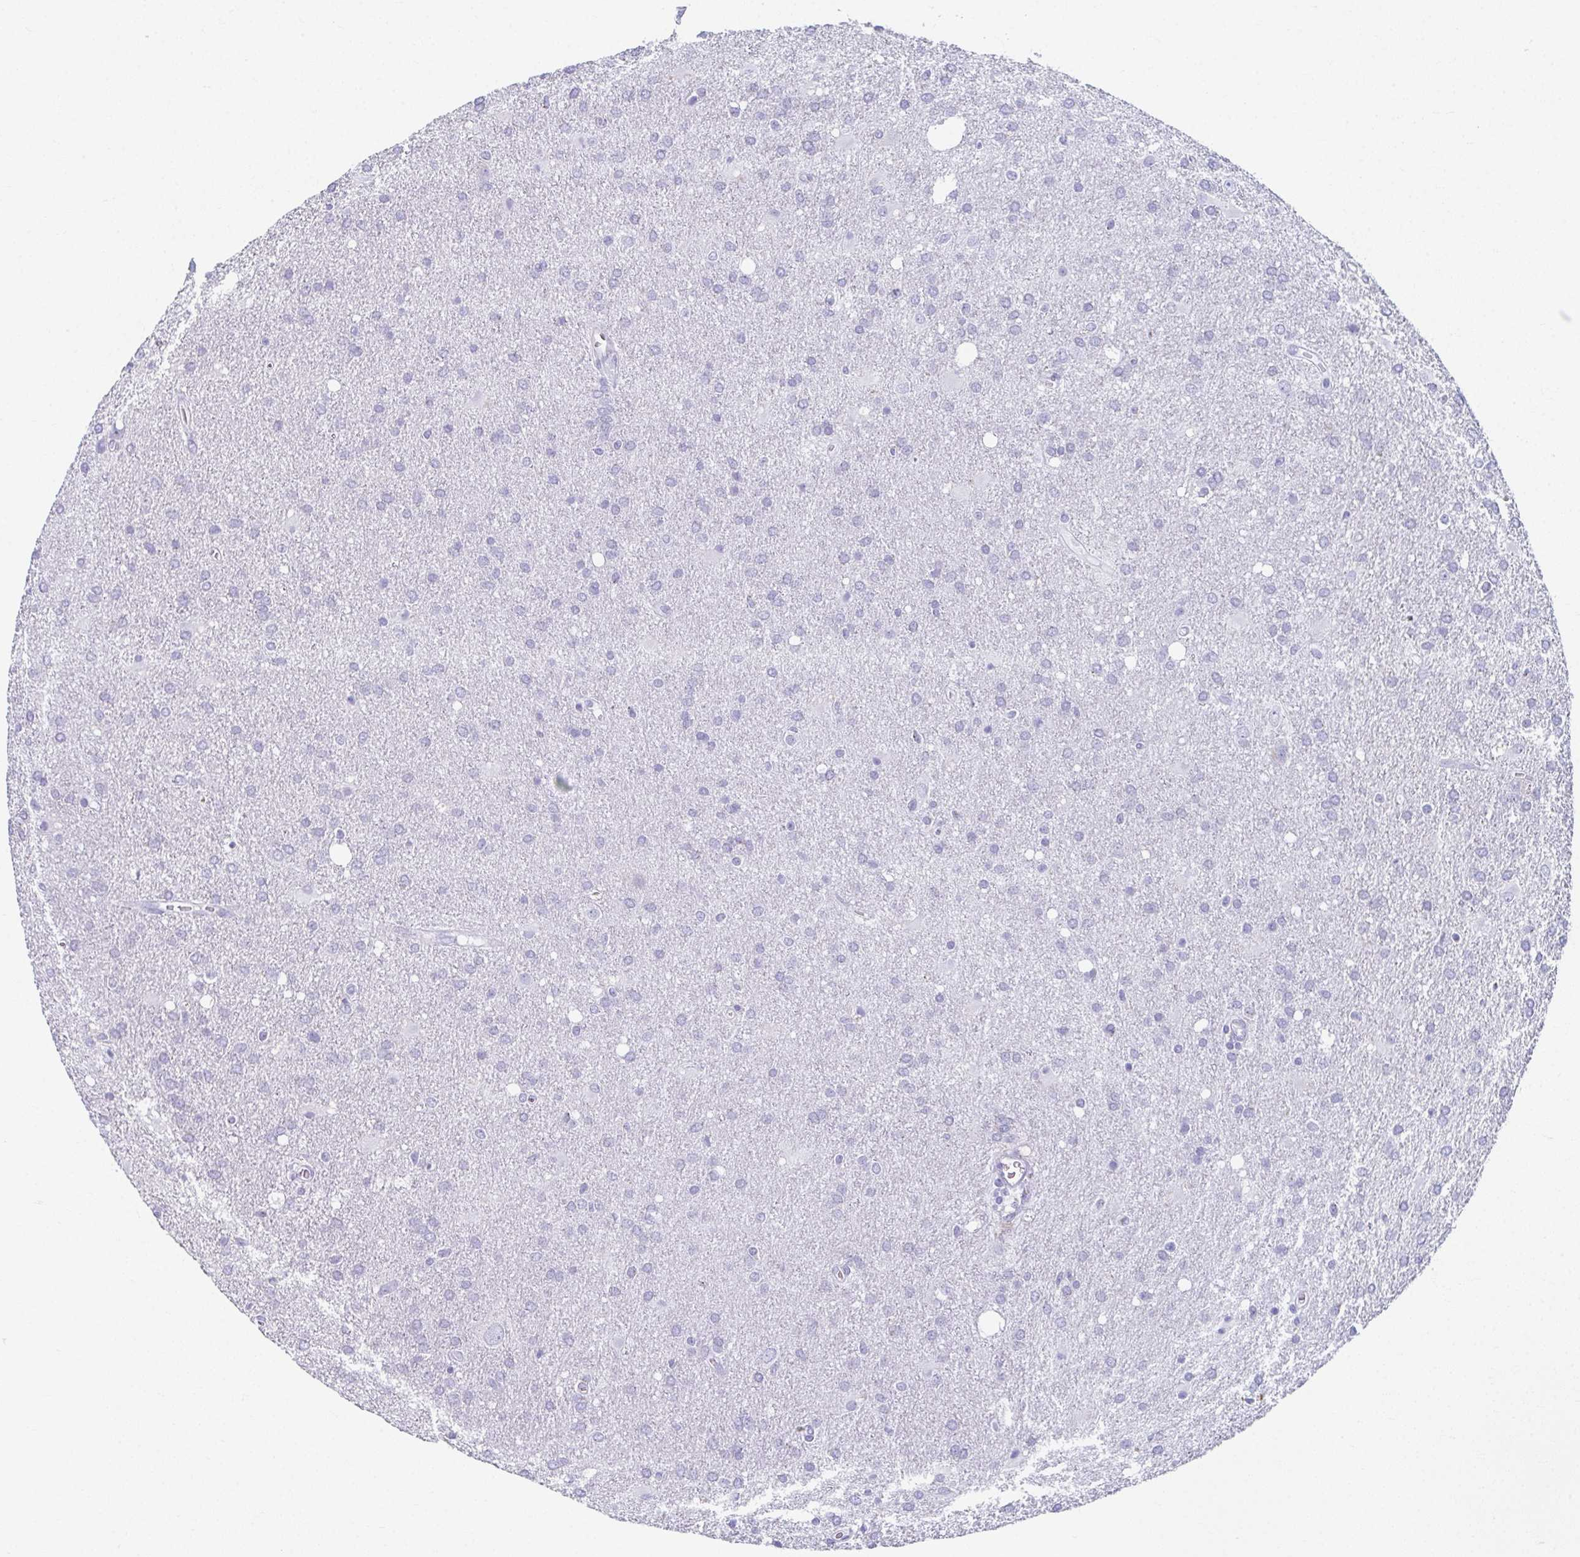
{"staining": {"intensity": "negative", "quantity": "none", "location": "none"}, "tissue": "glioma", "cell_type": "Tumor cells", "image_type": "cancer", "snomed": [{"axis": "morphology", "description": "Glioma, malignant, Low grade"}, {"axis": "topography", "description": "Brain"}], "caption": "Human malignant glioma (low-grade) stained for a protein using IHC displays no positivity in tumor cells.", "gene": "GHRL", "patient": {"sex": "male", "age": 66}}